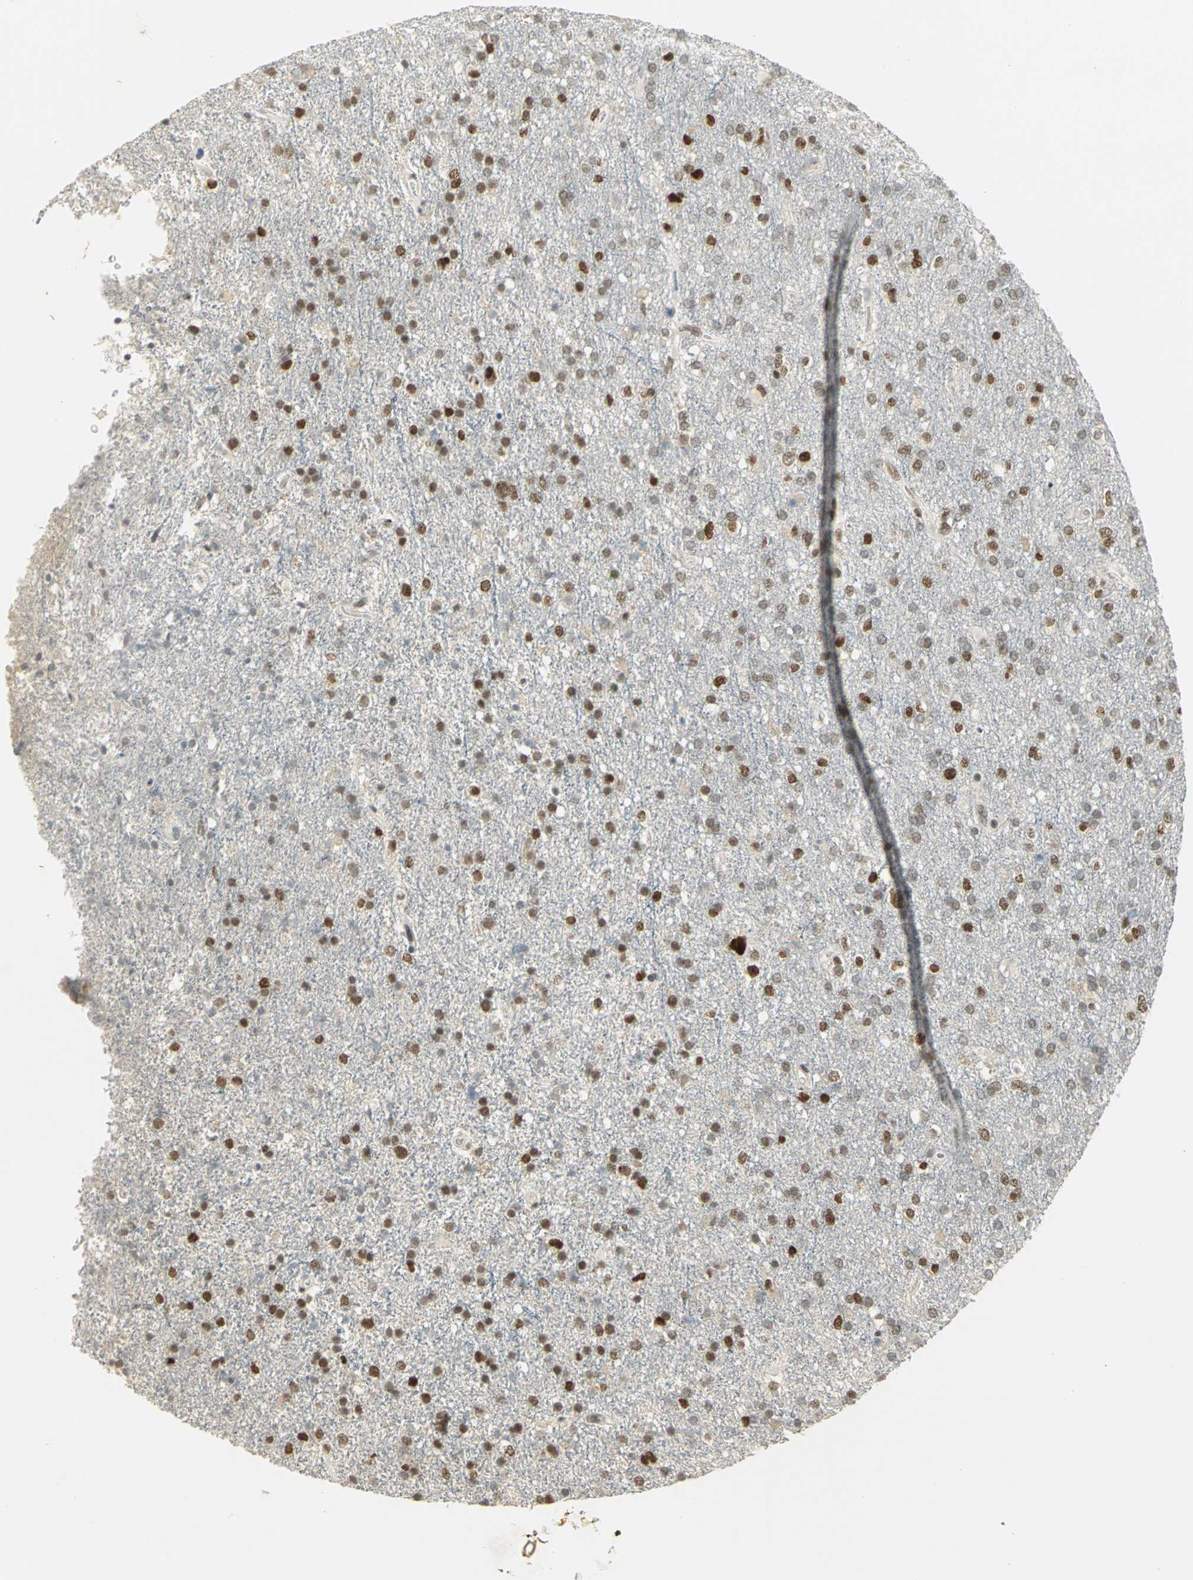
{"staining": {"intensity": "strong", "quantity": ">75%", "location": "nuclear"}, "tissue": "glioma", "cell_type": "Tumor cells", "image_type": "cancer", "snomed": [{"axis": "morphology", "description": "Glioma, malignant, High grade"}, {"axis": "topography", "description": "Brain"}], "caption": "Protein staining exhibits strong nuclear staining in approximately >75% of tumor cells in glioma.", "gene": "AK6", "patient": {"sex": "male", "age": 33}}